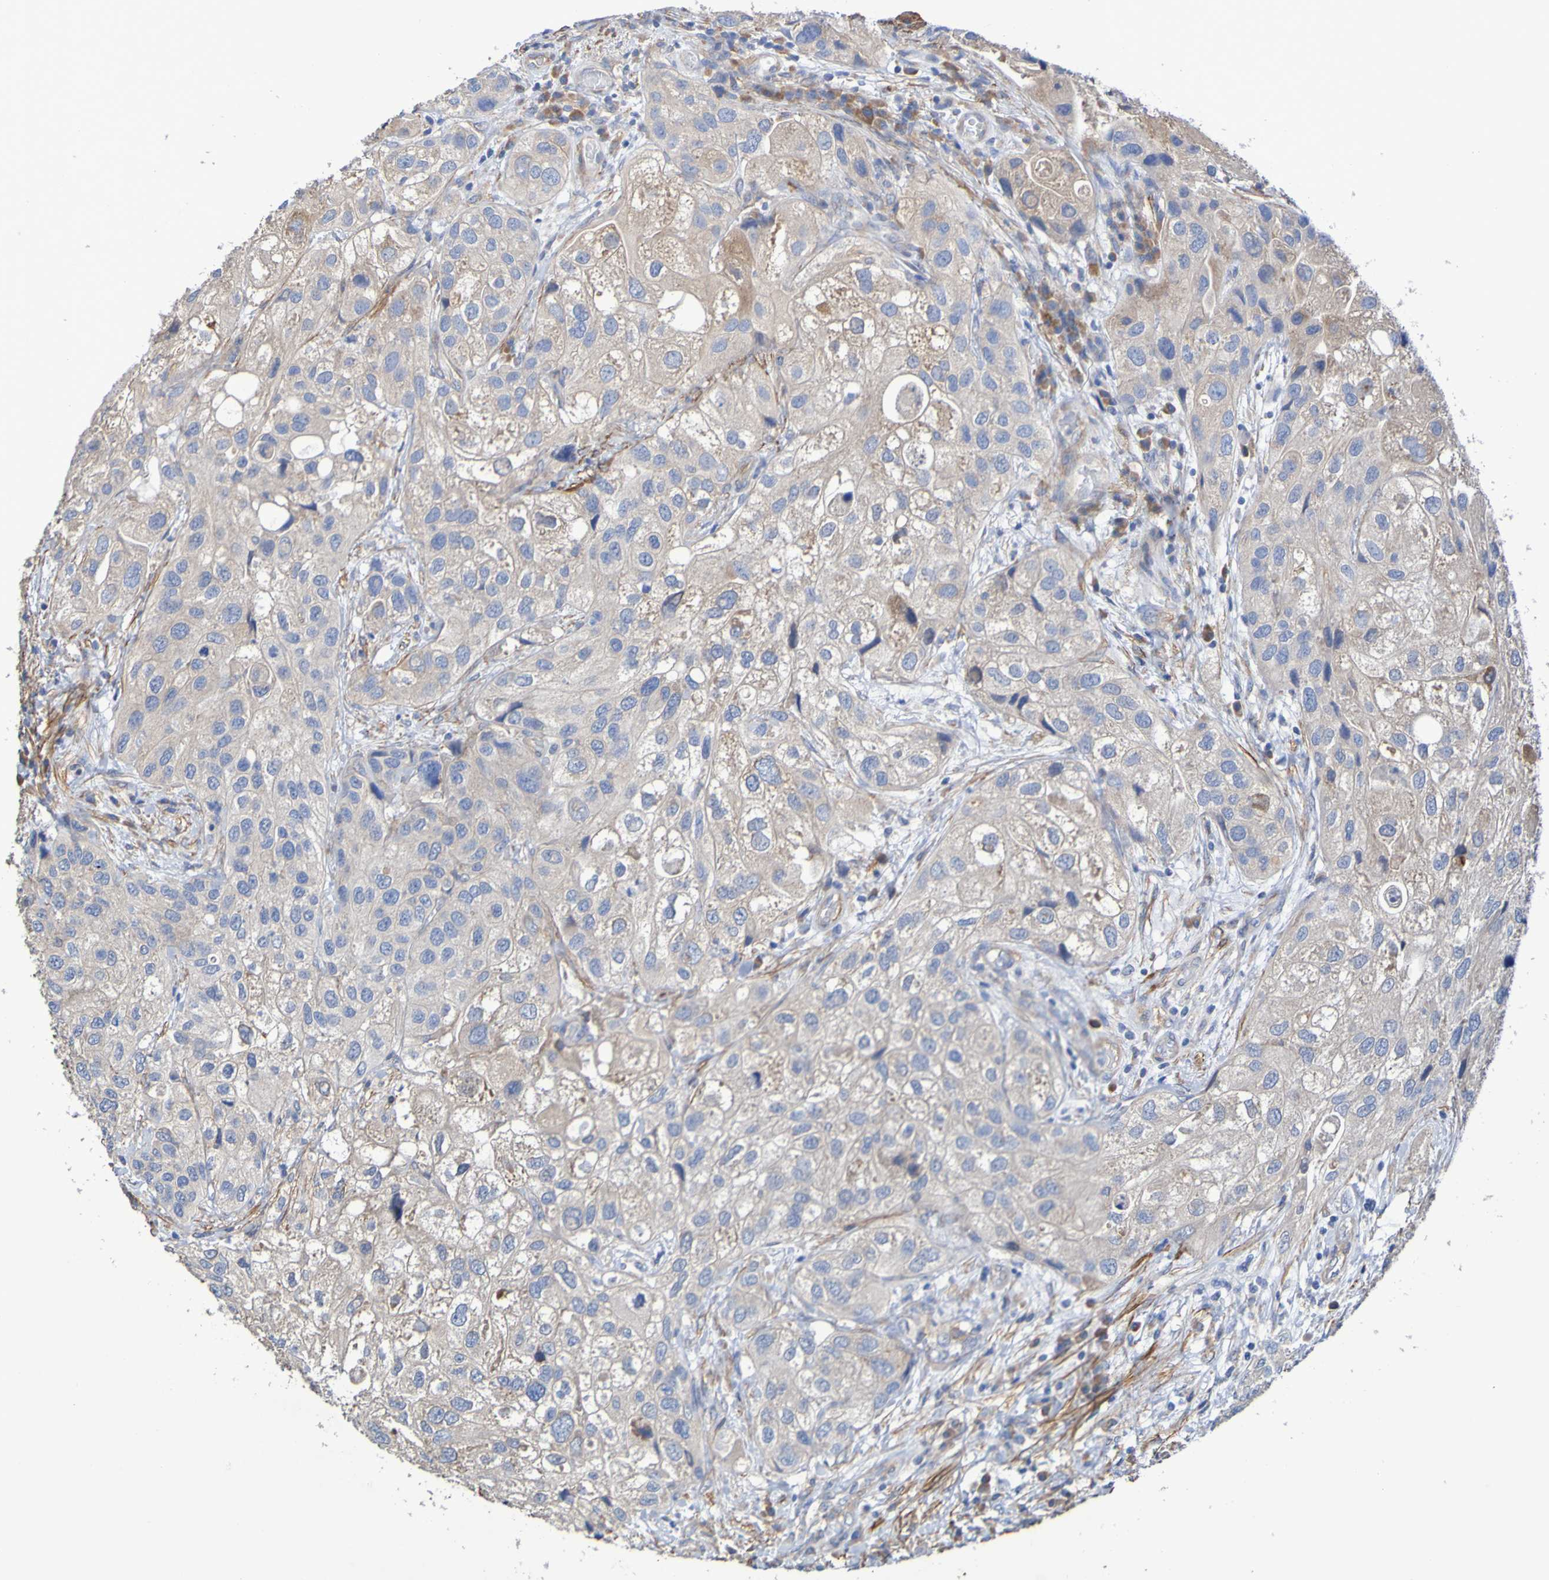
{"staining": {"intensity": "moderate", "quantity": "25%-75%", "location": "cytoplasmic/membranous"}, "tissue": "urothelial cancer", "cell_type": "Tumor cells", "image_type": "cancer", "snomed": [{"axis": "morphology", "description": "Urothelial carcinoma, High grade"}, {"axis": "topography", "description": "Urinary bladder"}], "caption": "Immunohistochemistry (IHC) histopathology image of neoplastic tissue: human urothelial cancer stained using IHC exhibits medium levels of moderate protein expression localized specifically in the cytoplasmic/membranous of tumor cells, appearing as a cytoplasmic/membranous brown color.", "gene": "SRPRB", "patient": {"sex": "female", "age": 64}}